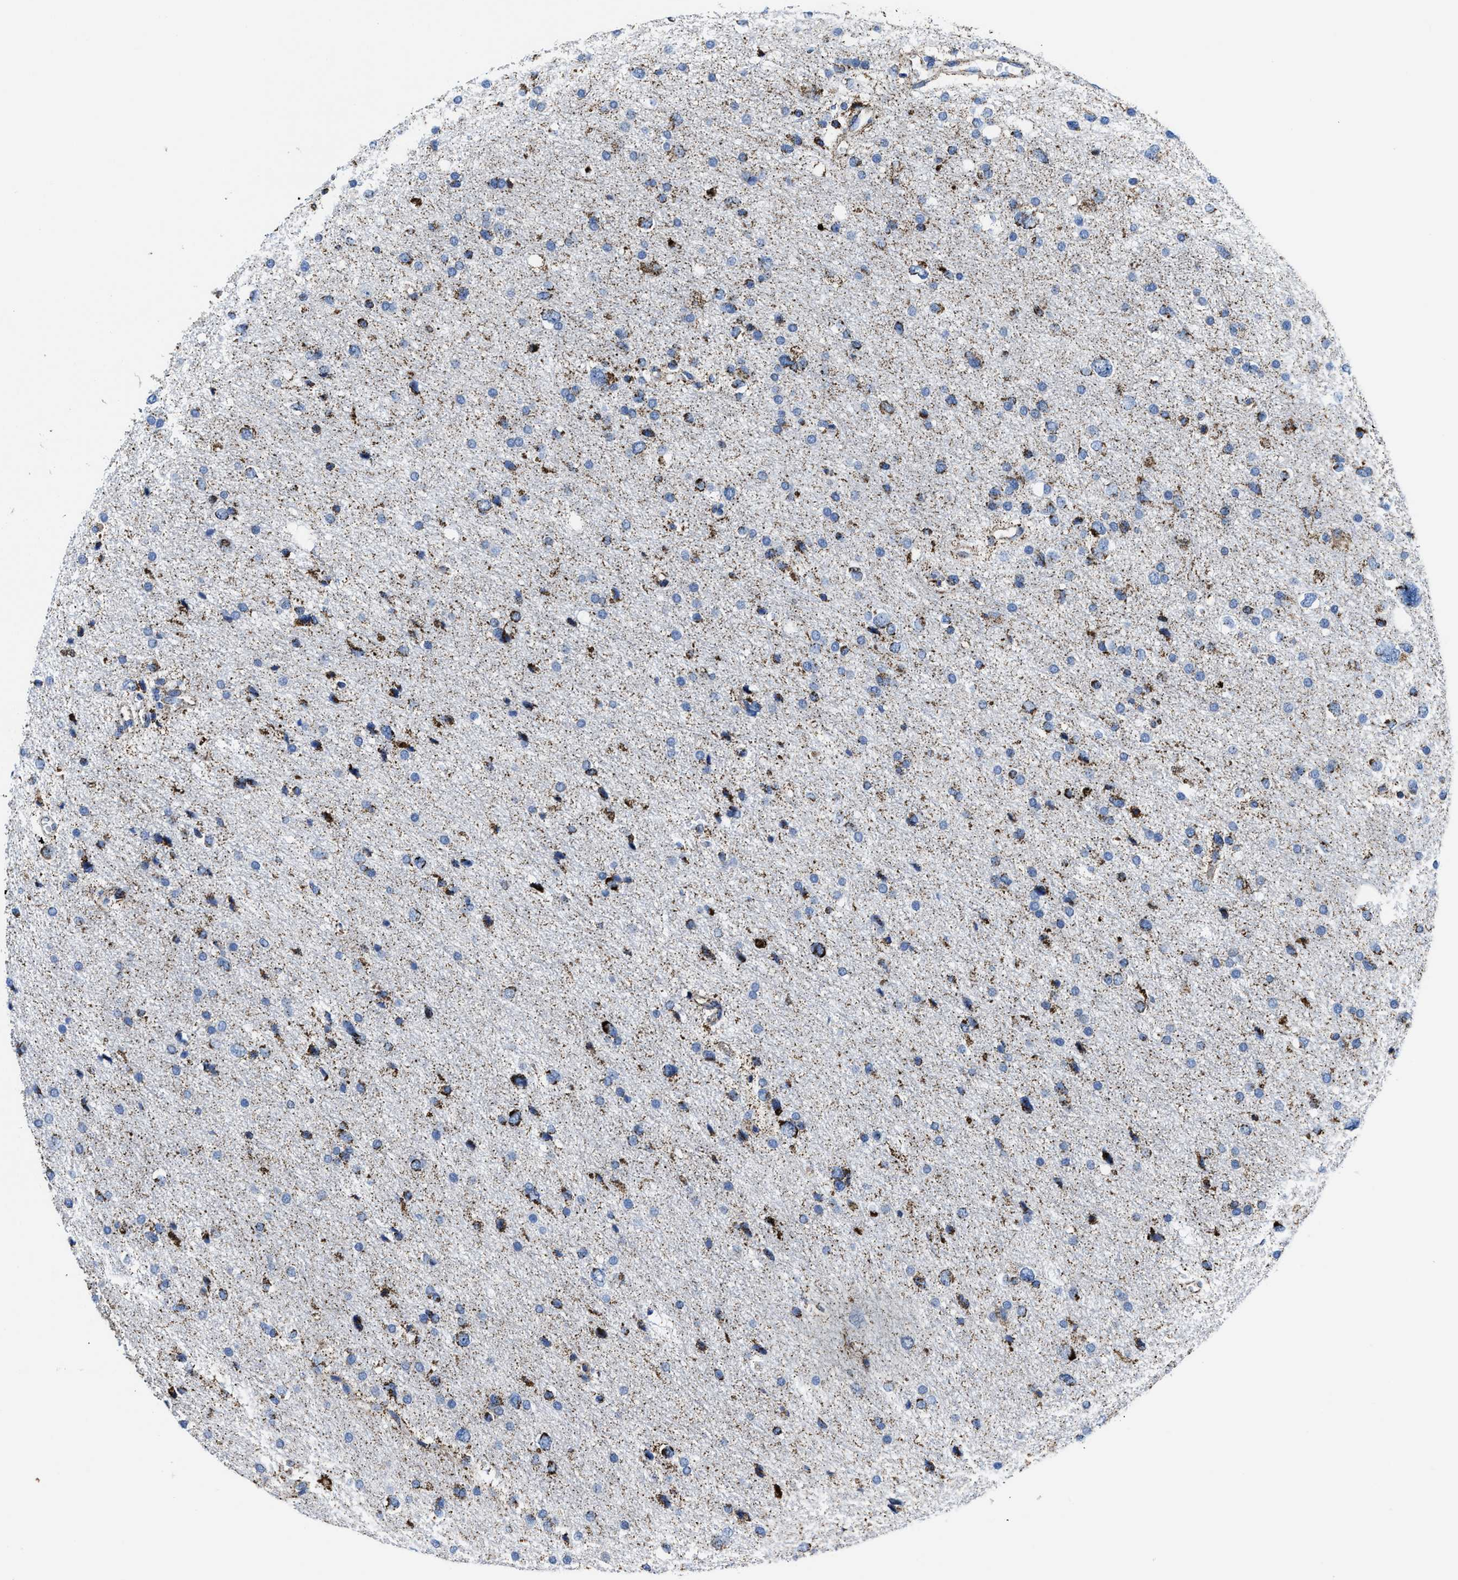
{"staining": {"intensity": "strong", "quantity": "25%-75%", "location": "cytoplasmic/membranous"}, "tissue": "glioma", "cell_type": "Tumor cells", "image_type": "cancer", "snomed": [{"axis": "morphology", "description": "Glioma, malignant, Low grade"}, {"axis": "topography", "description": "Brain"}], "caption": "A brown stain highlights strong cytoplasmic/membranous staining of a protein in malignant glioma (low-grade) tumor cells. The staining is performed using DAB (3,3'-diaminobenzidine) brown chromogen to label protein expression. The nuclei are counter-stained blue using hematoxylin.", "gene": "ALDH1B1", "patient": {"sex": "female", "age": 37}}